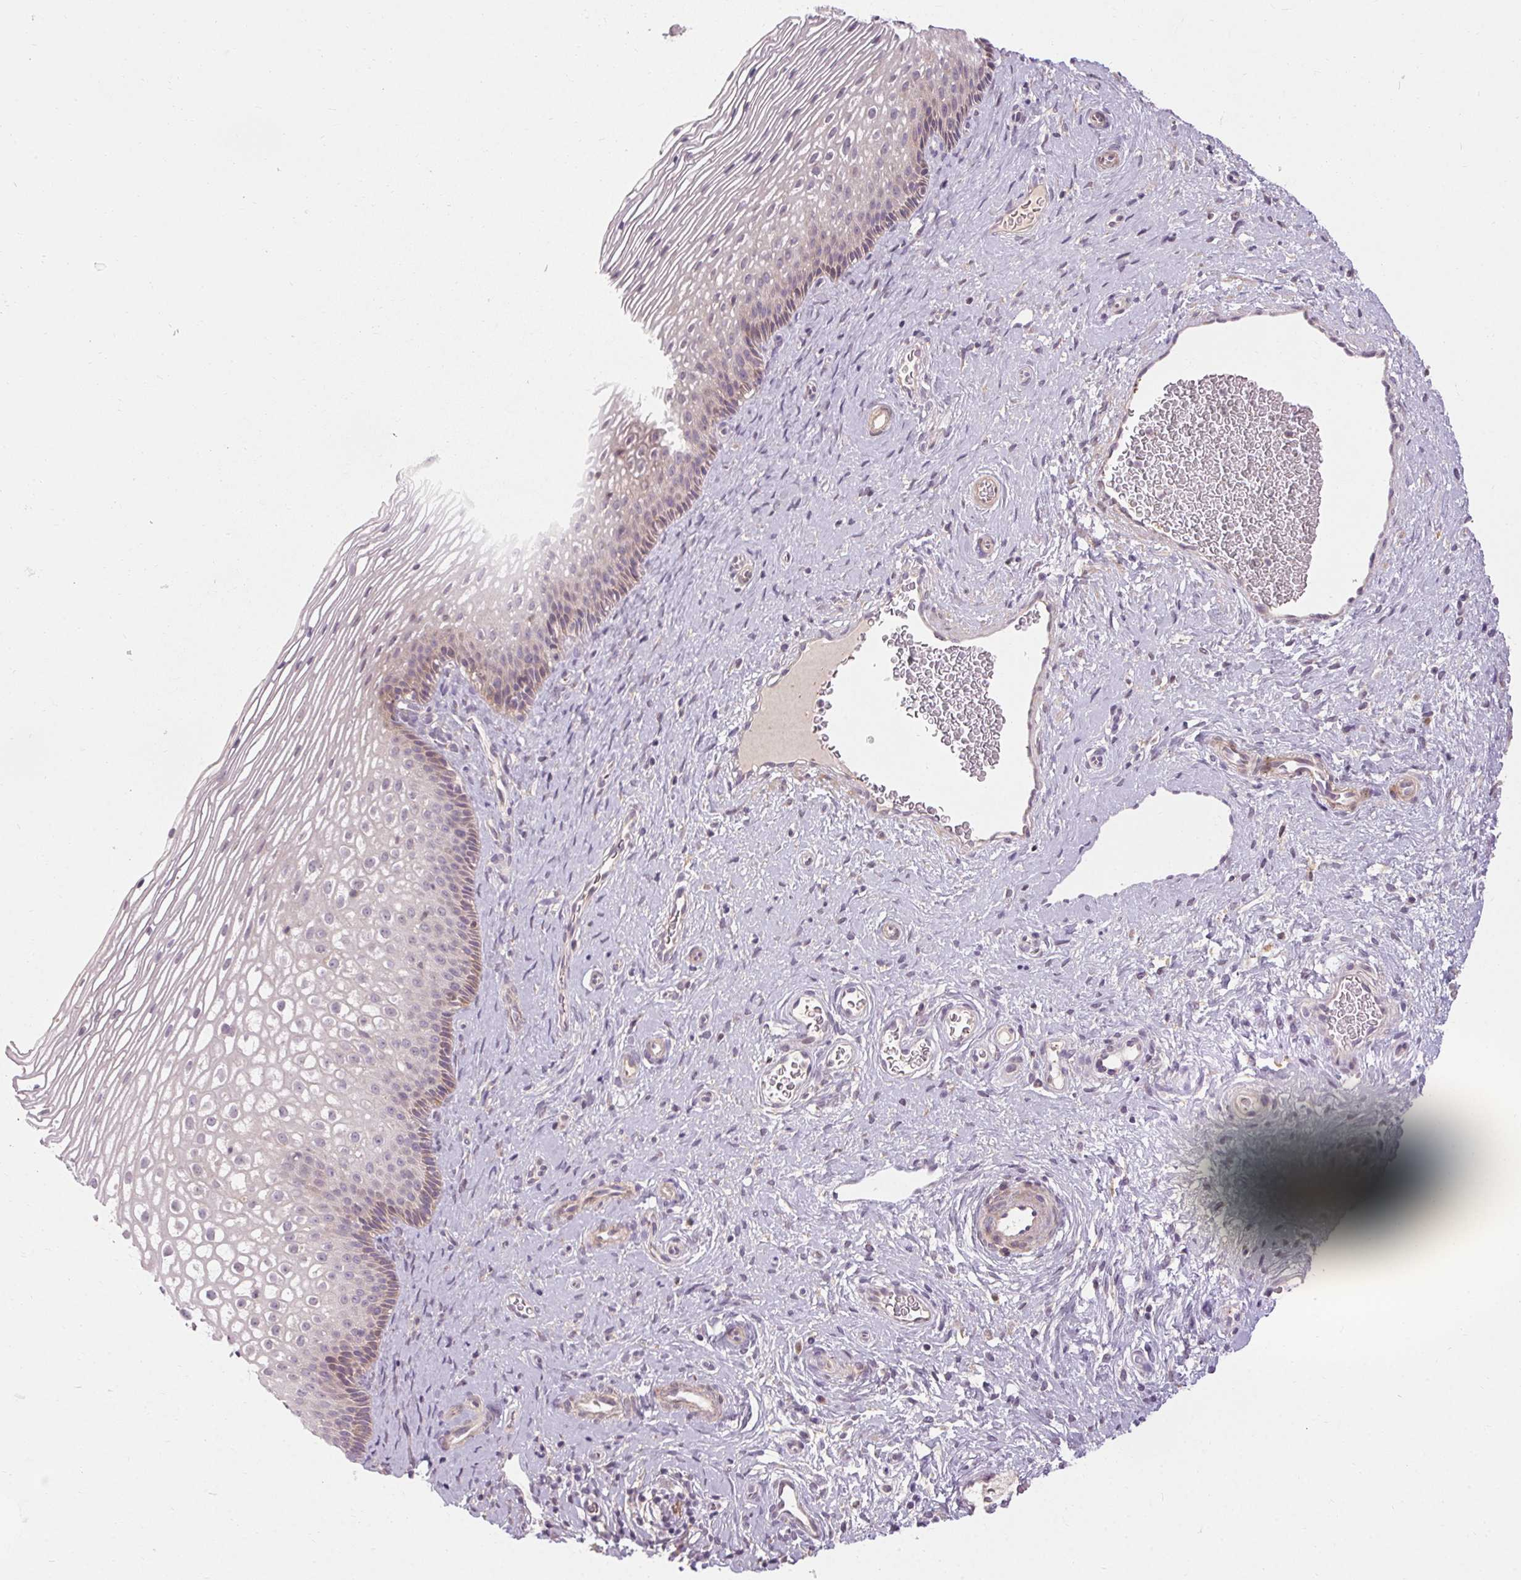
{"staining": {"intensity": "weak", "quantity": "25%-75%", "location": "cytoplasmic/membranous"}, "tissue": "cervix", "cell_type": "Glandular cells", "image_type": "normal", "snomed": [{"axis": "morphology", "description": "Normal tissue, NOS"}, {"axis": "topography", "description": "Cervix"}], "caption": "An immunohistochemistry histopathology image of benign tissue is shown. Protein staining in brown shows weak cytoplasmic/membranous positivity in cervix within glandular cells.", "gene": "TMEM52B", "patient": {"sex": "female", "age": 34}}